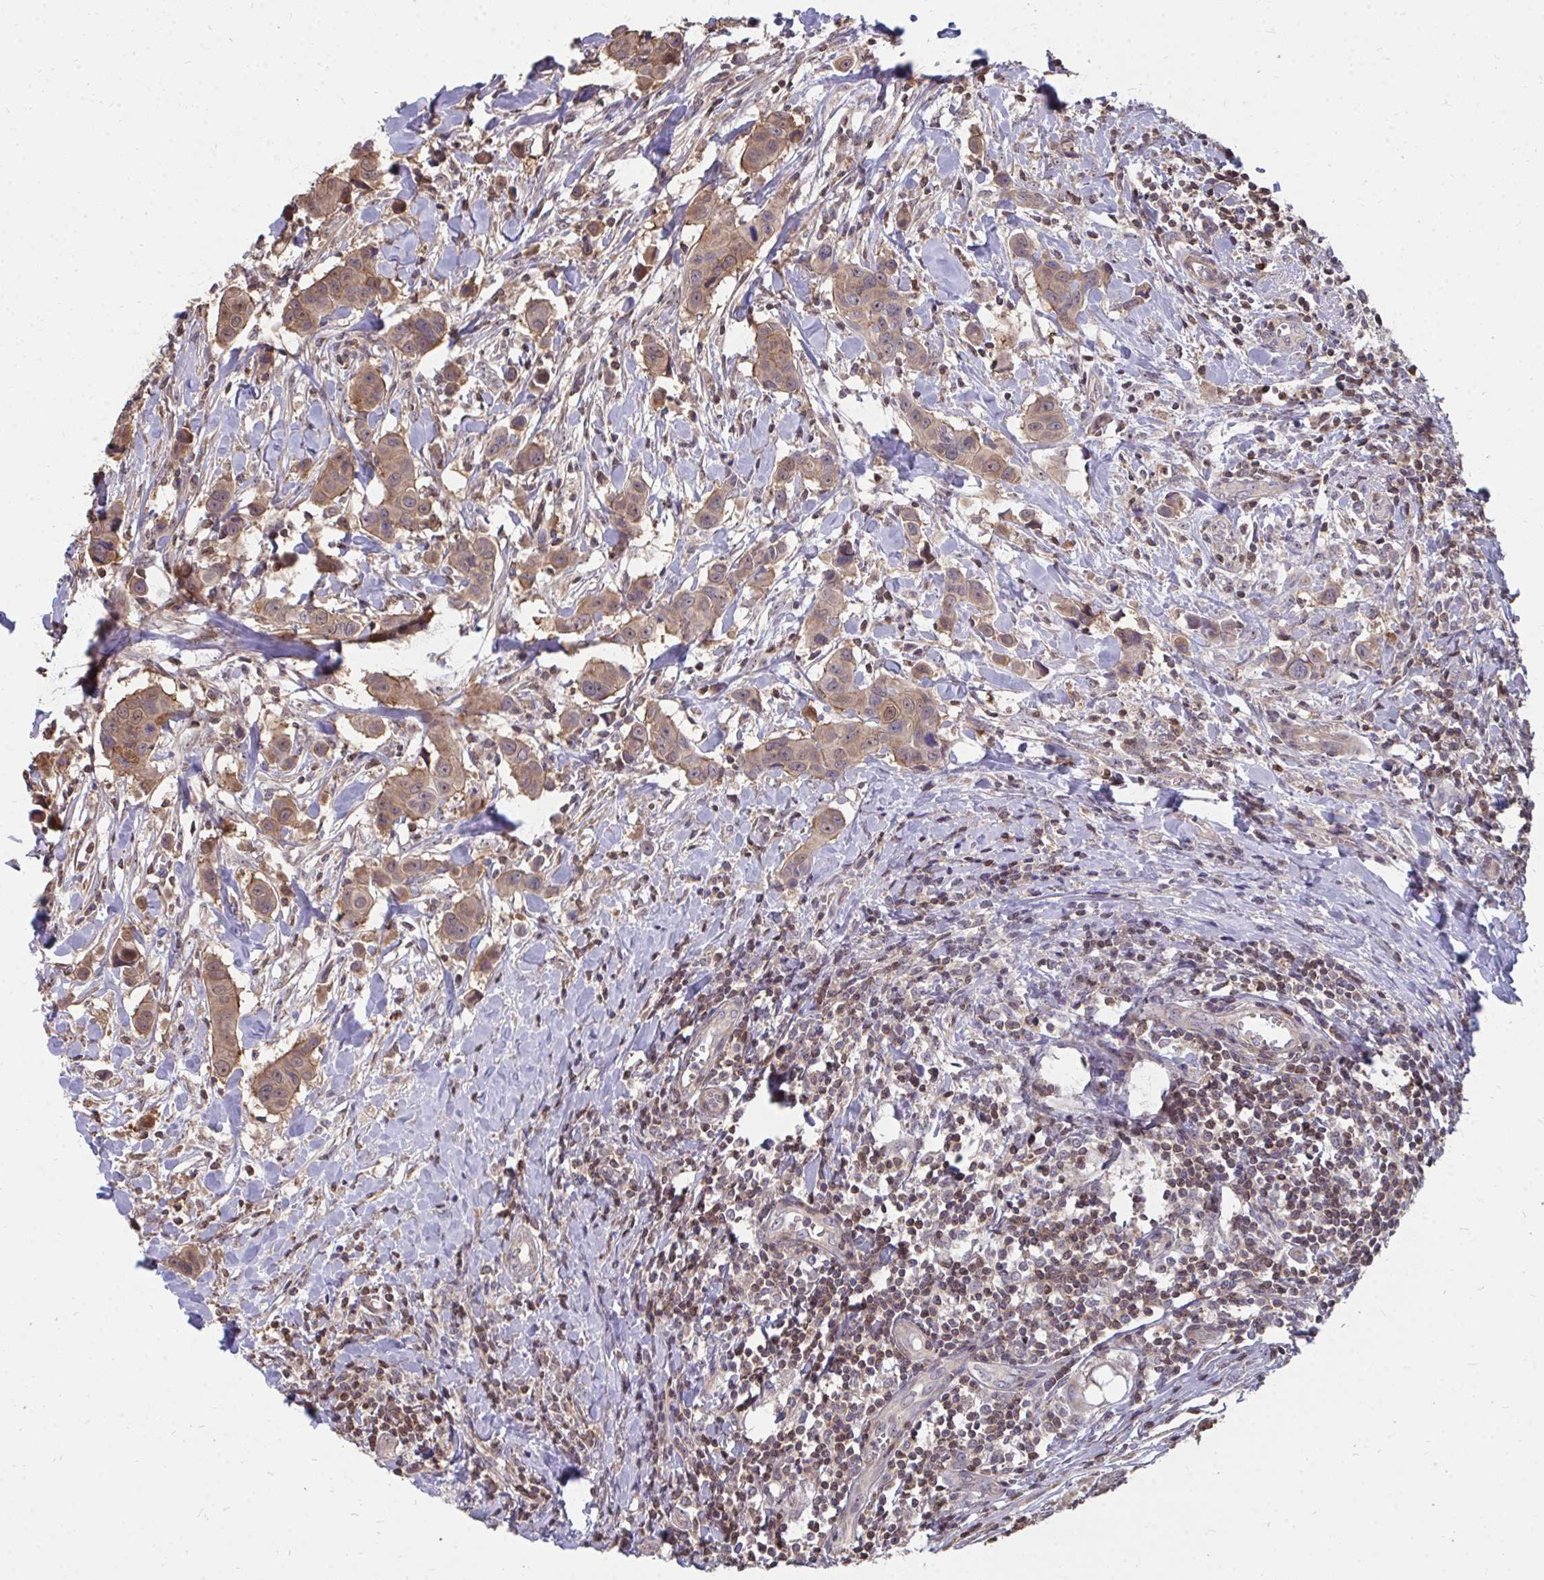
{"staining": {"intensity": "moderate", "quantity": ">75%", "location": "cytoplasmic/membranous"}, "tissue": "breast cancer", "cell_type": "Tumor cells", "image_type": "cancer", "snomed": [{"axis": "morphology", "description": "Duct carcinoma"}, {"axis": "topography", "description": "Breast"}], "caption": "Breast cancer was stained to show a protein in brown. There is medium levels of moderate cytoplasmic/membranous staining in about >75% of tumor cells.", "gene": "DNAJA2", "patient": {"sex": "female", "age": 24}}